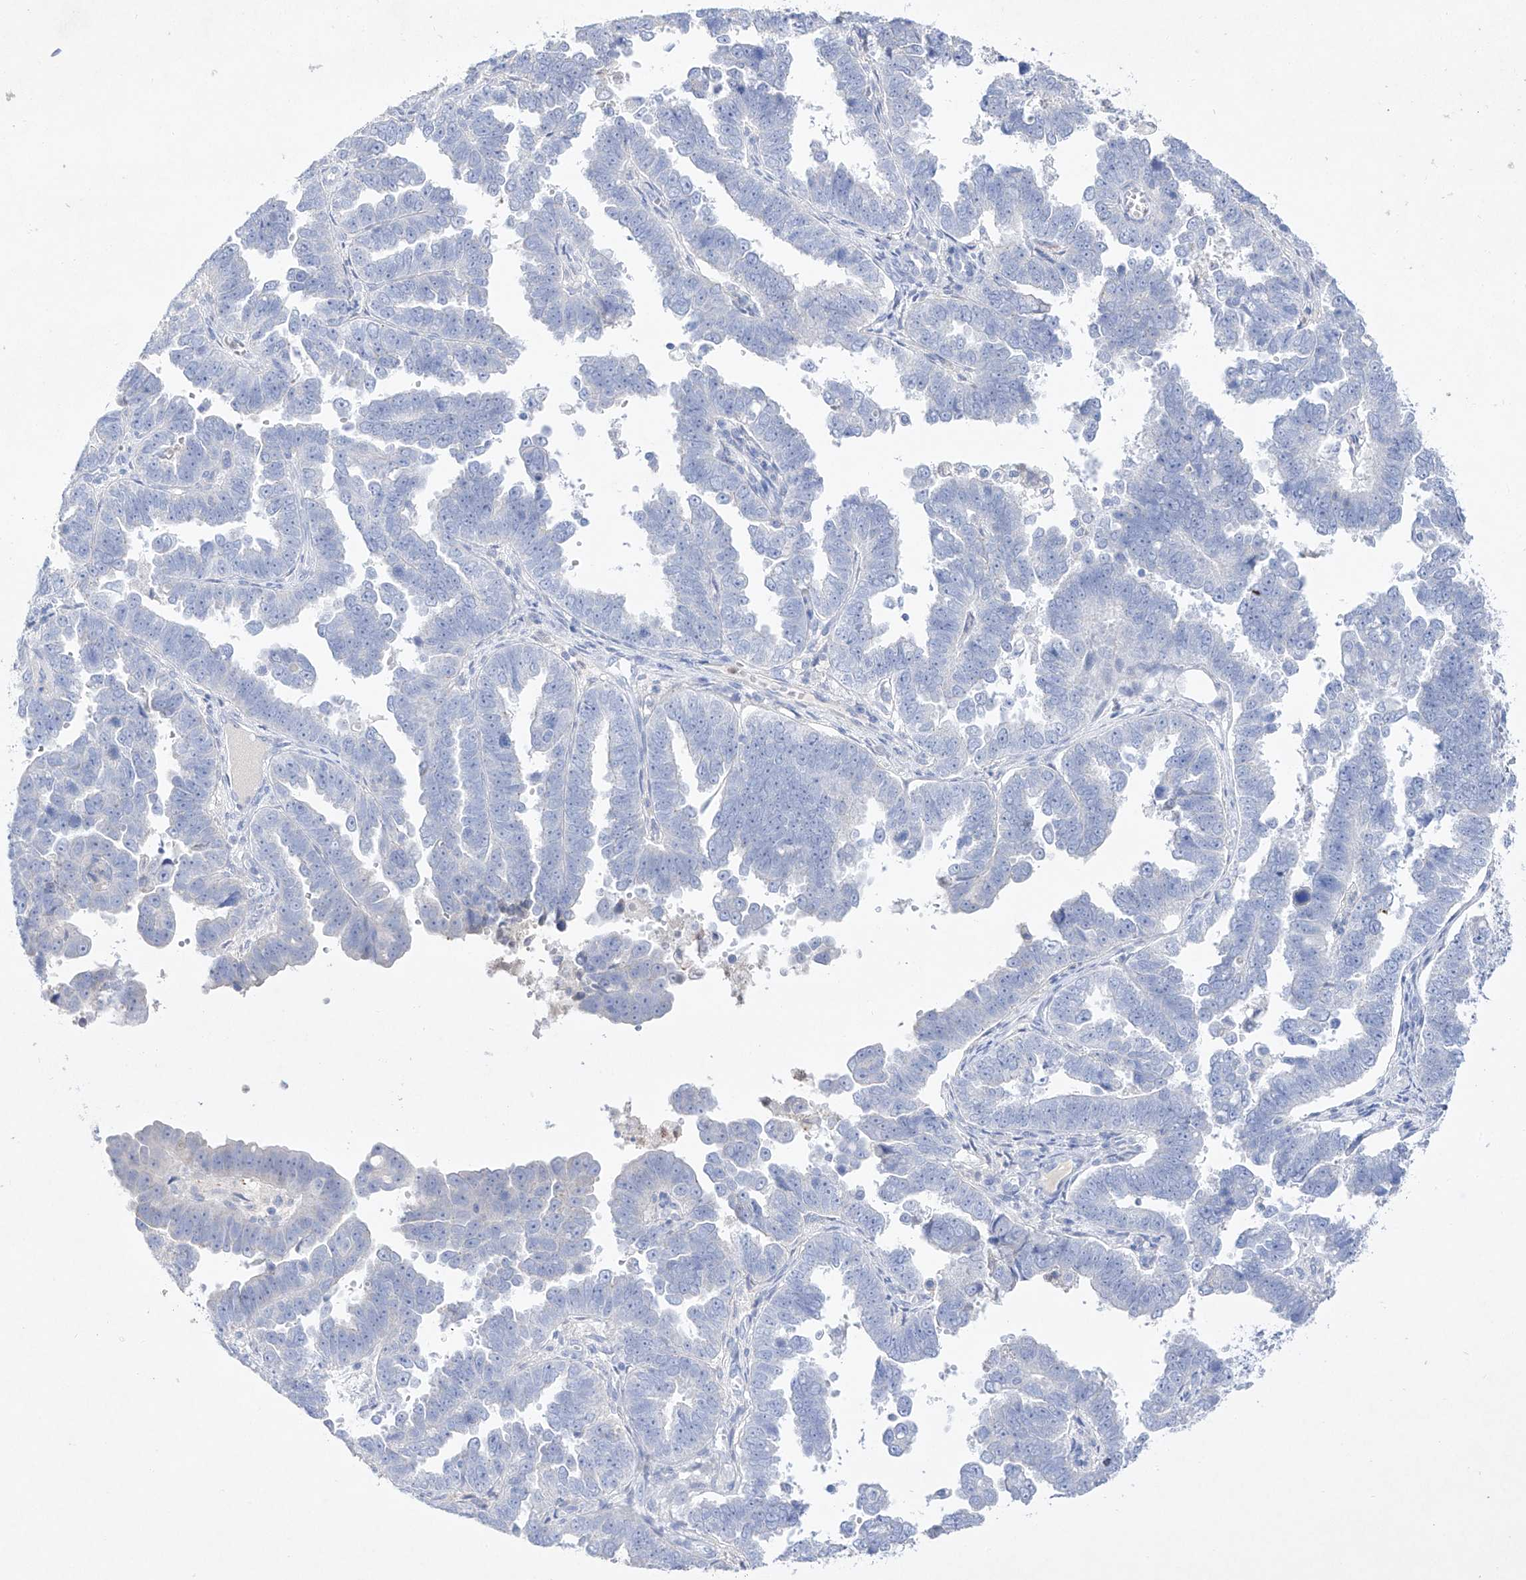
{"staining": {"intensity": "negative", "quantity": "none", "location": "none"}, "tissue": "endometrial cancer", "cell_type": "Tumor cells", "image_type": "cancer", "snomed": [{"axis": "morphology", "description": "Adenocarcinoma, NOS"}, {"axis": "topography", "description": "Endometrium"}], "caption": "This is an immunohistochemistry (IHC) micrograph of endometrial cancer (adenocarcinoma). There is no staining in tumor cells.", "gene": "TM7SF2", "patient": {"sex": "female", "age": 75}}